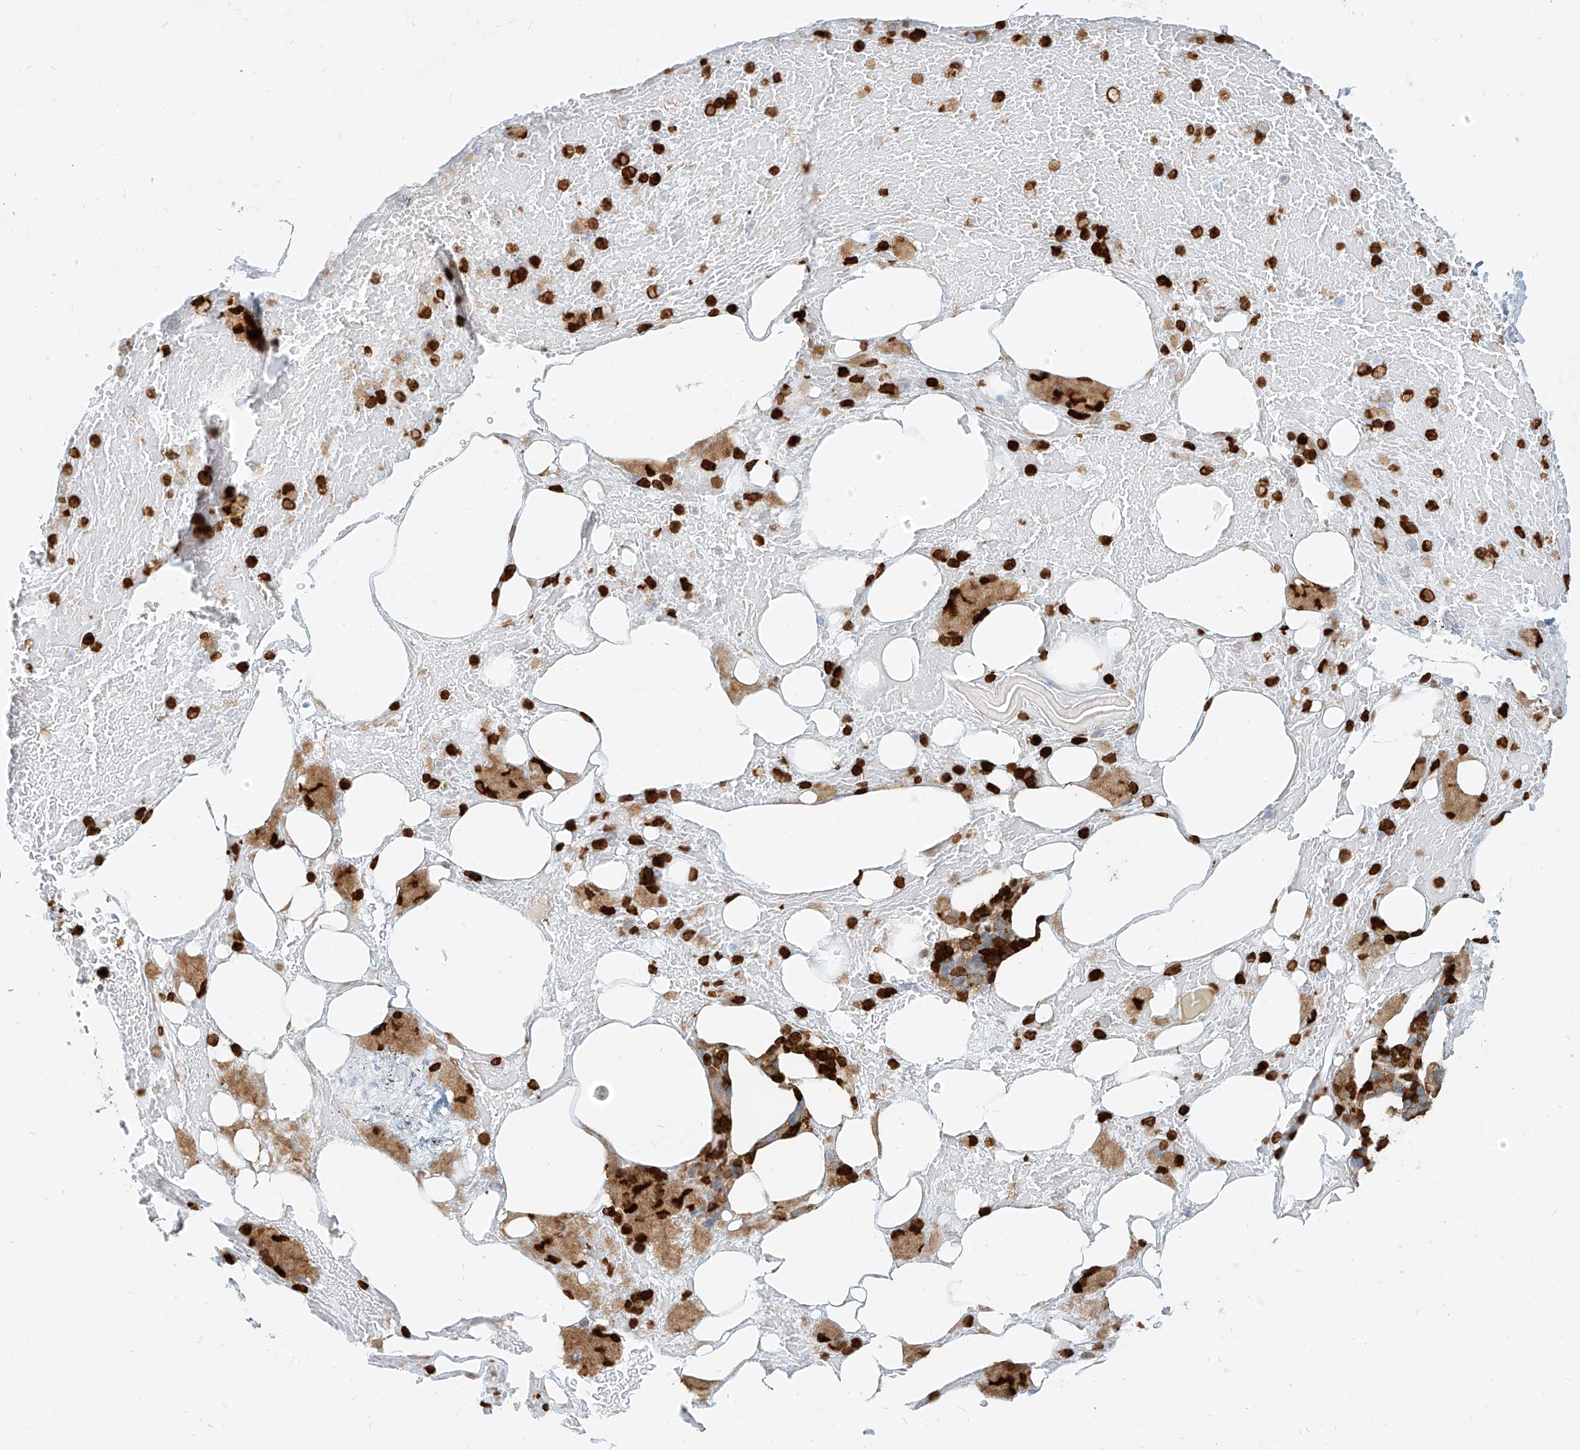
{"staining": {"intensity": "strong", "quantity": ">75%", "location": "cytoplasmic/membranous,nuclear"}, "tissue": "bone marrow", "cell_type": "Hematopoietic cells", "image_type": "normal", "snomed": [{"axis": "morphology", "description": "Normal tissue, NOS"}, {"axis": "topography", "description": "Bone marrow"}], "caption": "Bone marrow was stained to show a protein in brown. There is high levels of strong cytoplasmic/membranous,nuclear expression in approximately >75% of hematopoietic cells. (IHC, brightfield microscopy, high magnification).", "gene": "PGD", "patient": {"sex": "male", "age": 60}}